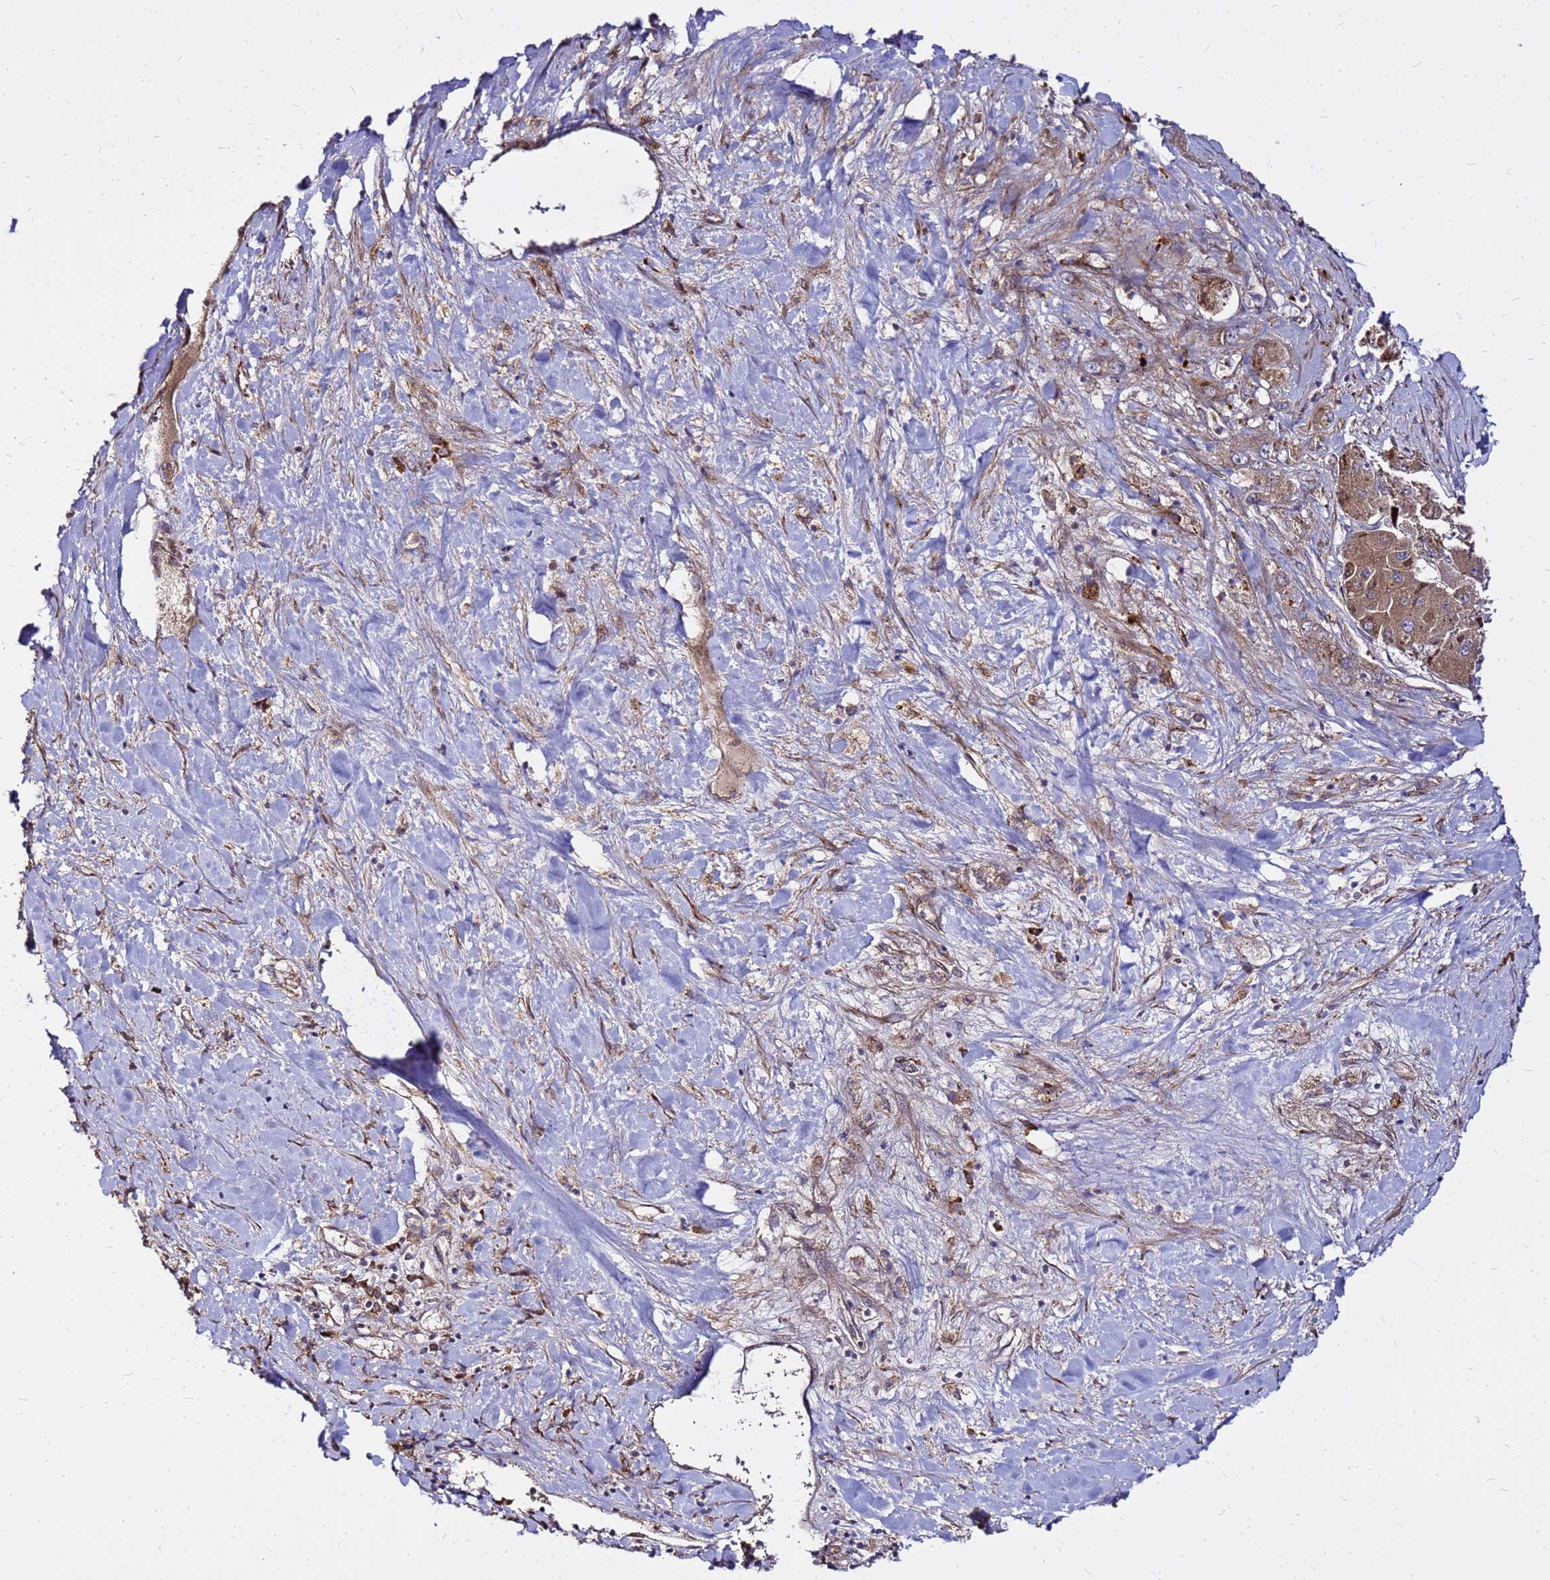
{"staining": {"intensity": "moderate", "quantity": ">75%", "location": "cytoplasmic/membranous"}, "tissue": "liver cancer", "cell_type": "Tumor cells", "image_type": "cancer", "snomed": [{"axis": "morphology", "description": "Carcinoma, Hepatocellular, NOS"}, {"axis": "topography", "description": "Liver"}], "caption": "A medium amount of moderate cytoplasmic/membranous positivity is seen in about >75% of tumor cells in liver cancer tissue. (IHC, brightfield microscopy, high magnification).", "gene": "WWC2", "patient": {"sex": "female", "age": 73}}